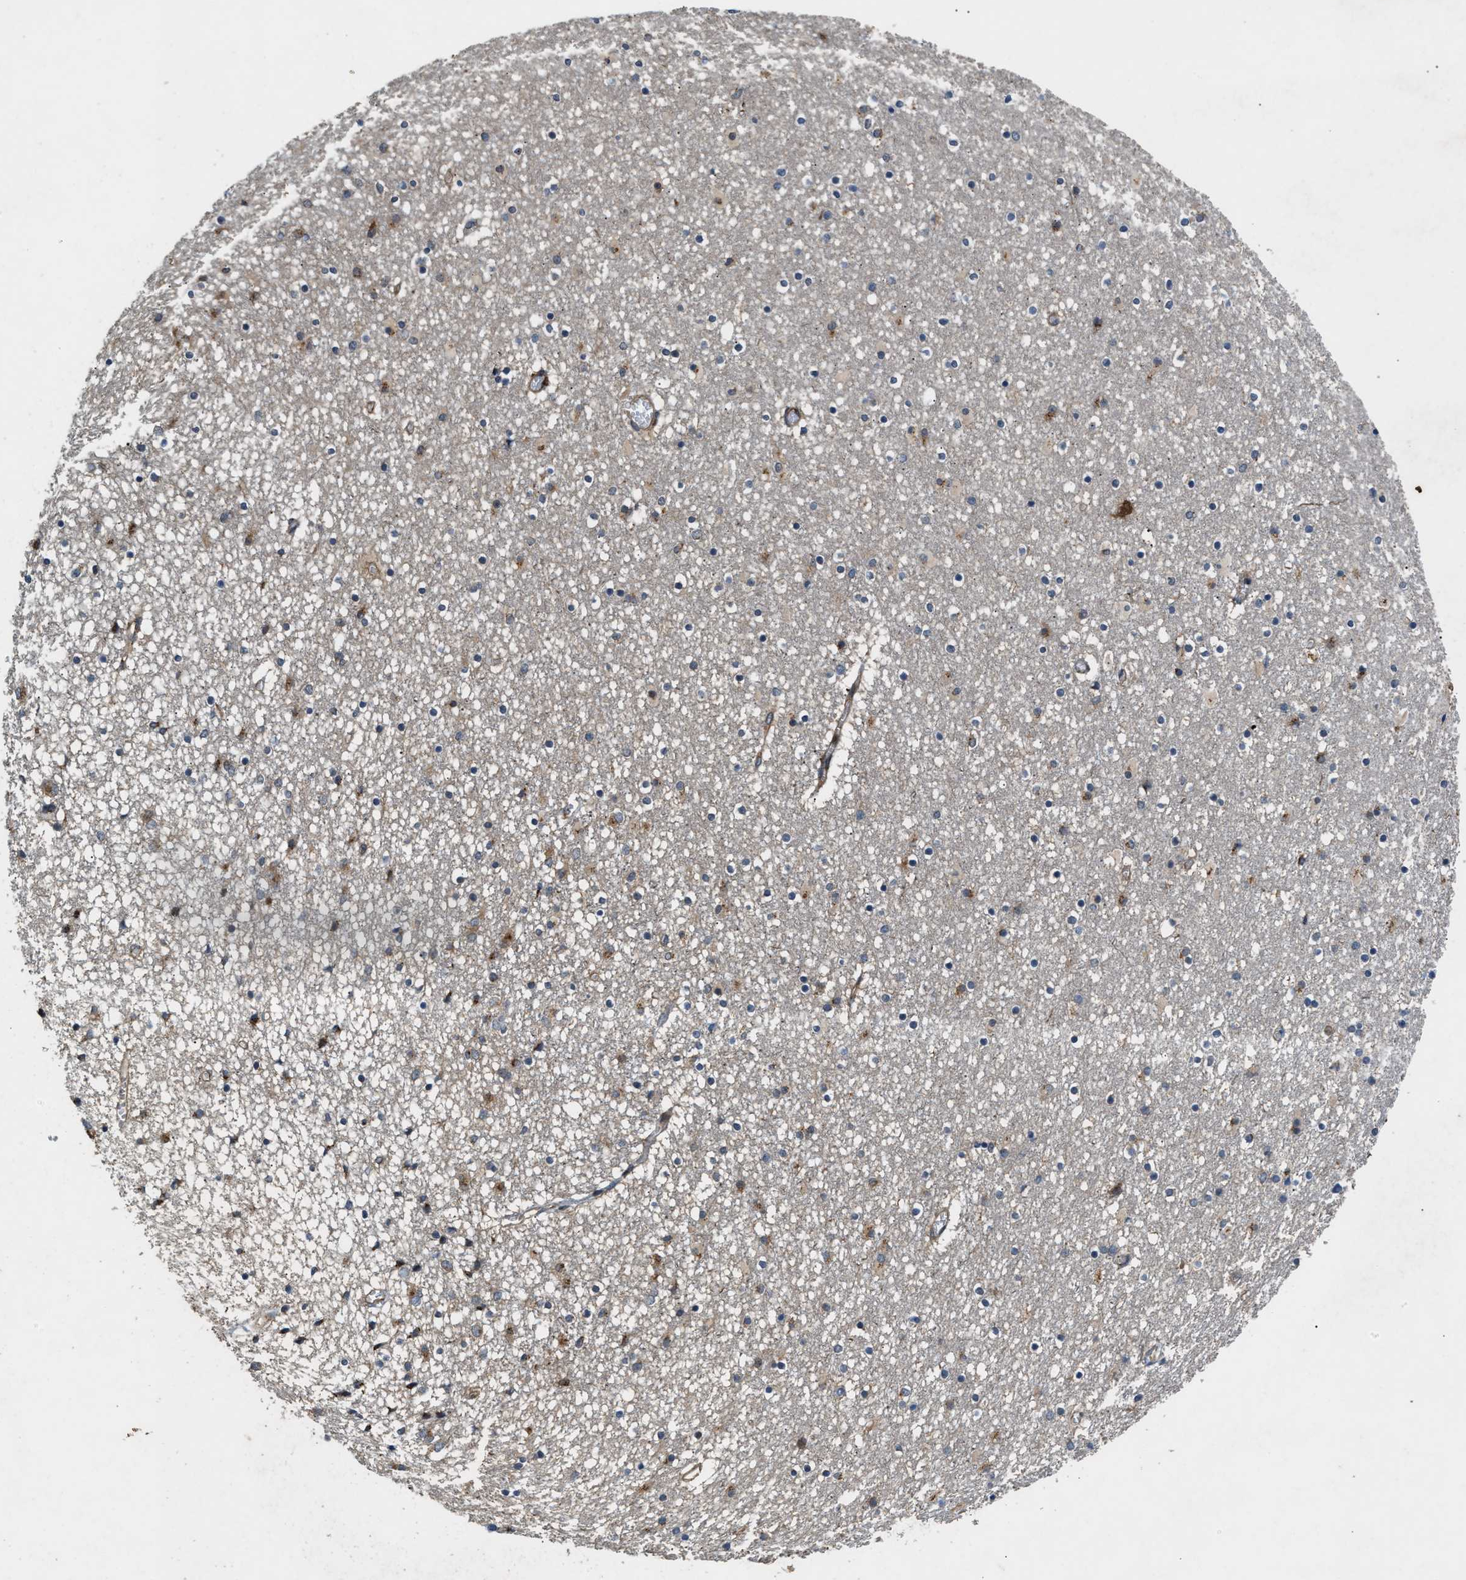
{"staining": {"intensity": "weak", "quantity": "<25%", "location": "cytoplasmic/membranous"}, "tissue": "caudate", "cell_type": "Glial cells", "image_type": "normal", "snomed": [{"axis": "morphology", "description": "Normal tissue, NOS"}, {"axis": "topography", "description": "Lateral ventricle wall"}], "caption": "Immunohistochemical staining of normal caudate displays no significant positivity in glial cells.", "gene": "CHUK", "patient": {"sex": "male", "age": 45}}